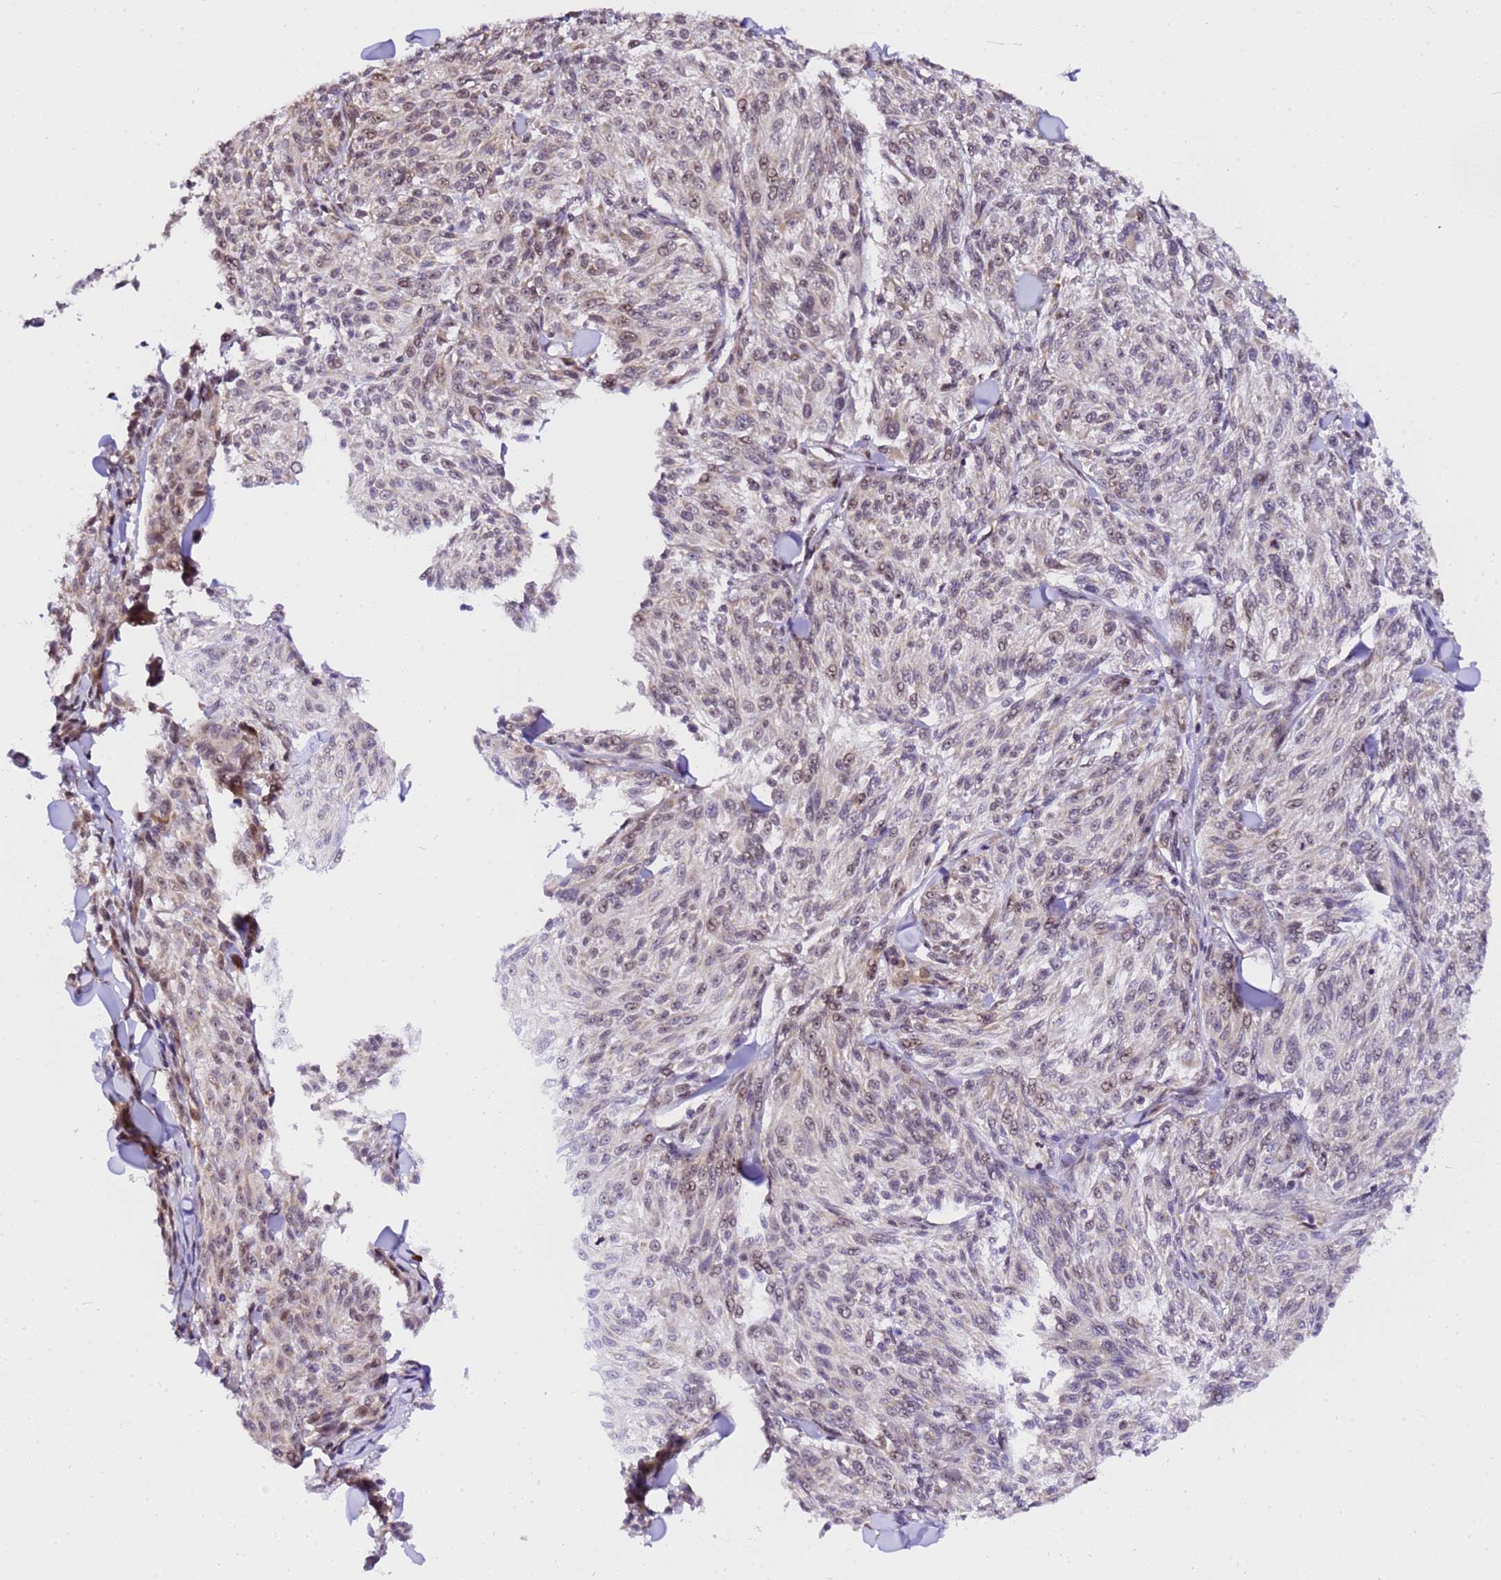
{"staining": {"intensity": "weak", "quantity": "<25%", "location": "nuclear"}, "tissue": "melanoma", "cell_type": "Tumor cells", "image_type": "cancer", "snomed": [{"axis": "morphology", "description": "Malignant melanoma, NOS"}, {"axis": "topography", "description": "Skin of trunk"}], "caption": "Image shows no protein positivity in tumor cells of melanoma tissue.", "gene": "SLX4IP", "patient": {"sex": "male", "age": 71}}